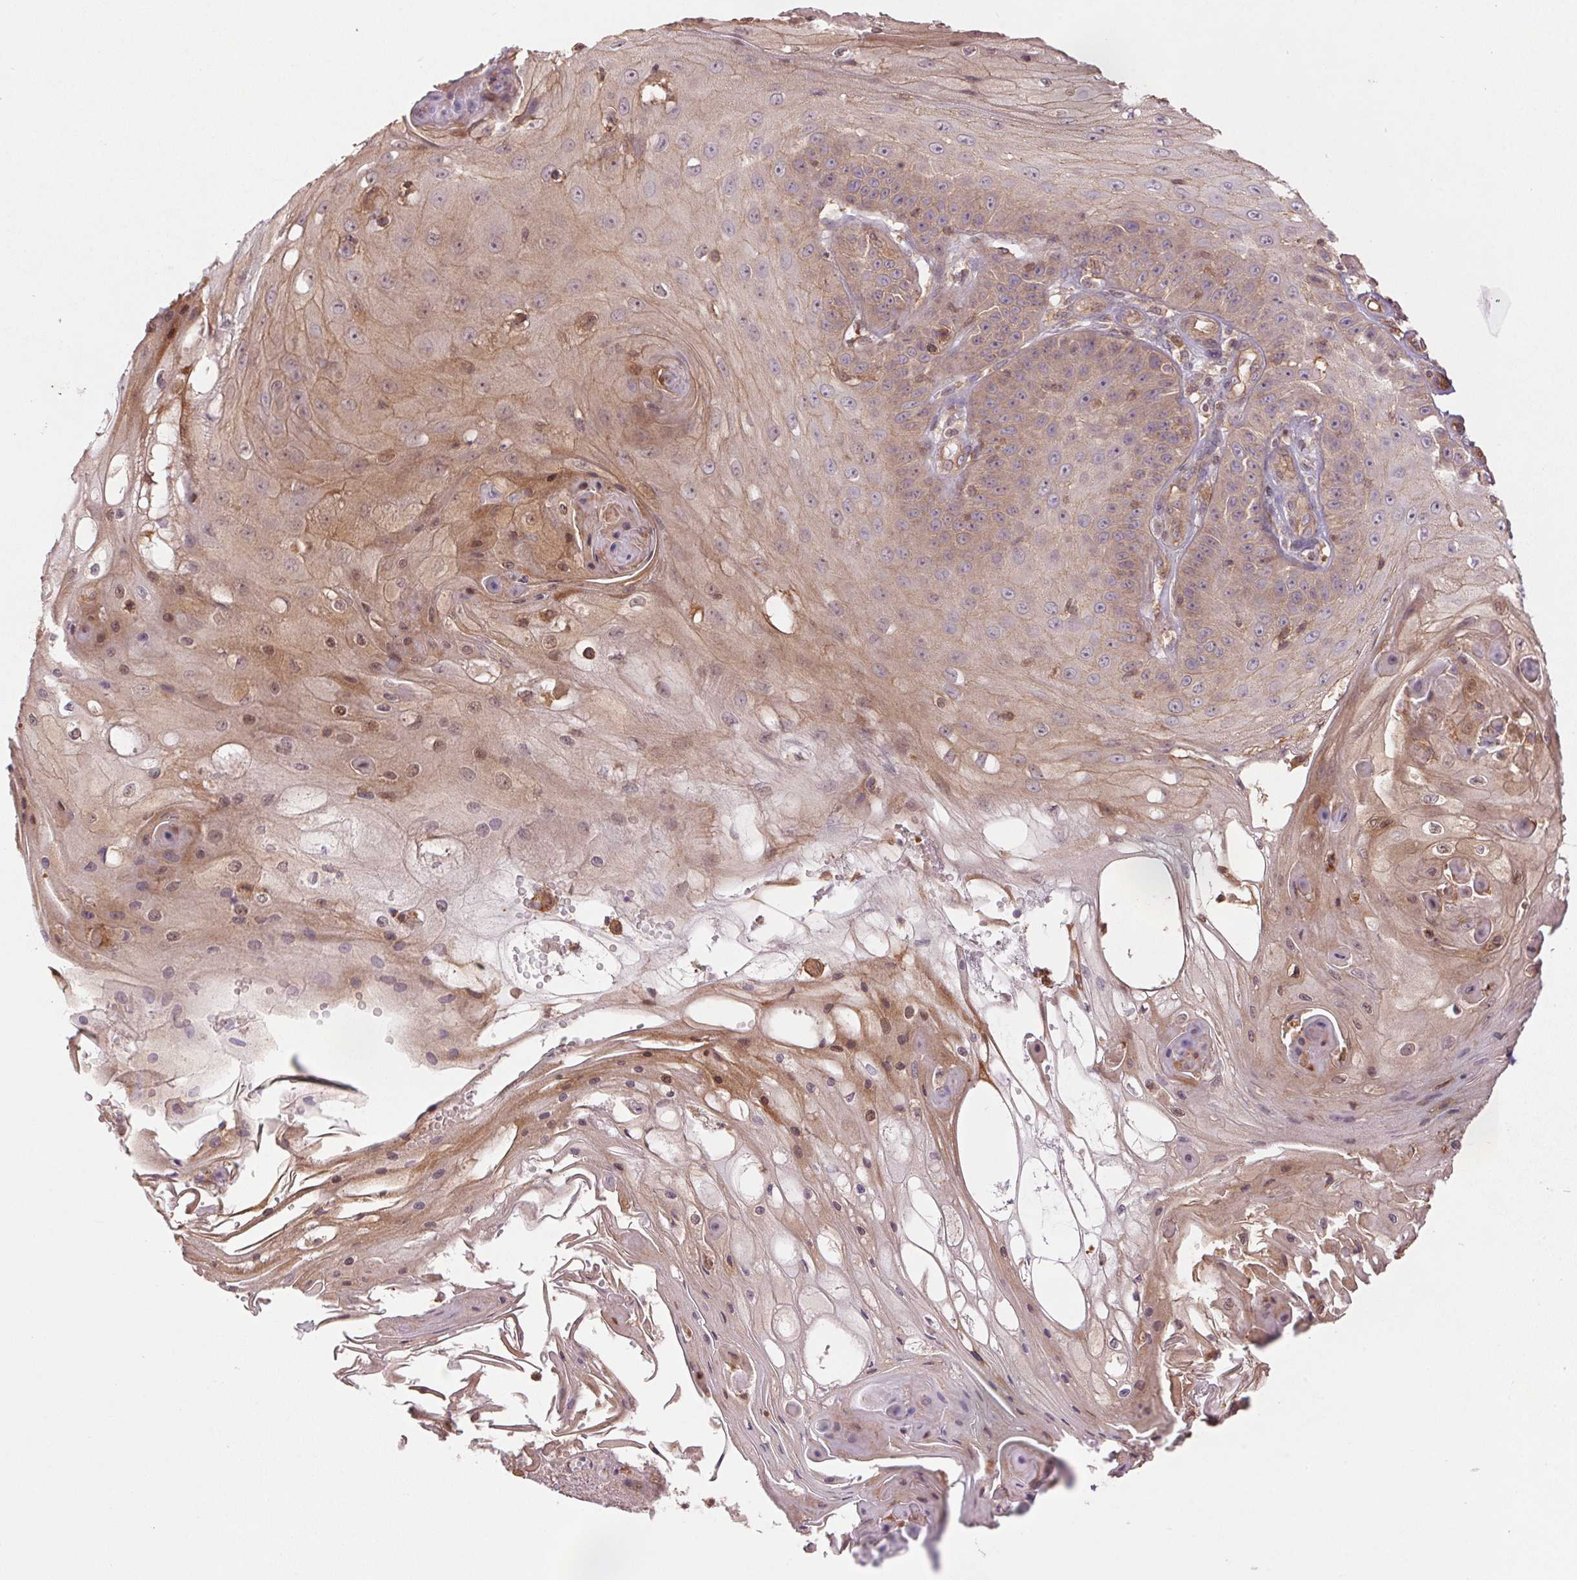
{"staining": {"intensity": "moderate", "quantity": ">75%", "location": "cytoplasmic/membranous,nuclear"}, "tissue": "skin cancer", "cell_type": "Tumor cells", "image_type": "cancer", "snomed": [{"axis": "morphology", "description": "Squamous cell carcinoma, NOS"}, {"axis": "topography", "description": "Skin"}], "caption": "Protein expression analysis of skin squamous cell carcinoma exhibits moderate cytoplasmic/membranous and nuclear expression in about >75% of tumor cells.", "gene": "TUBA3D", "patient": {"sex": "male", "age": 70}}